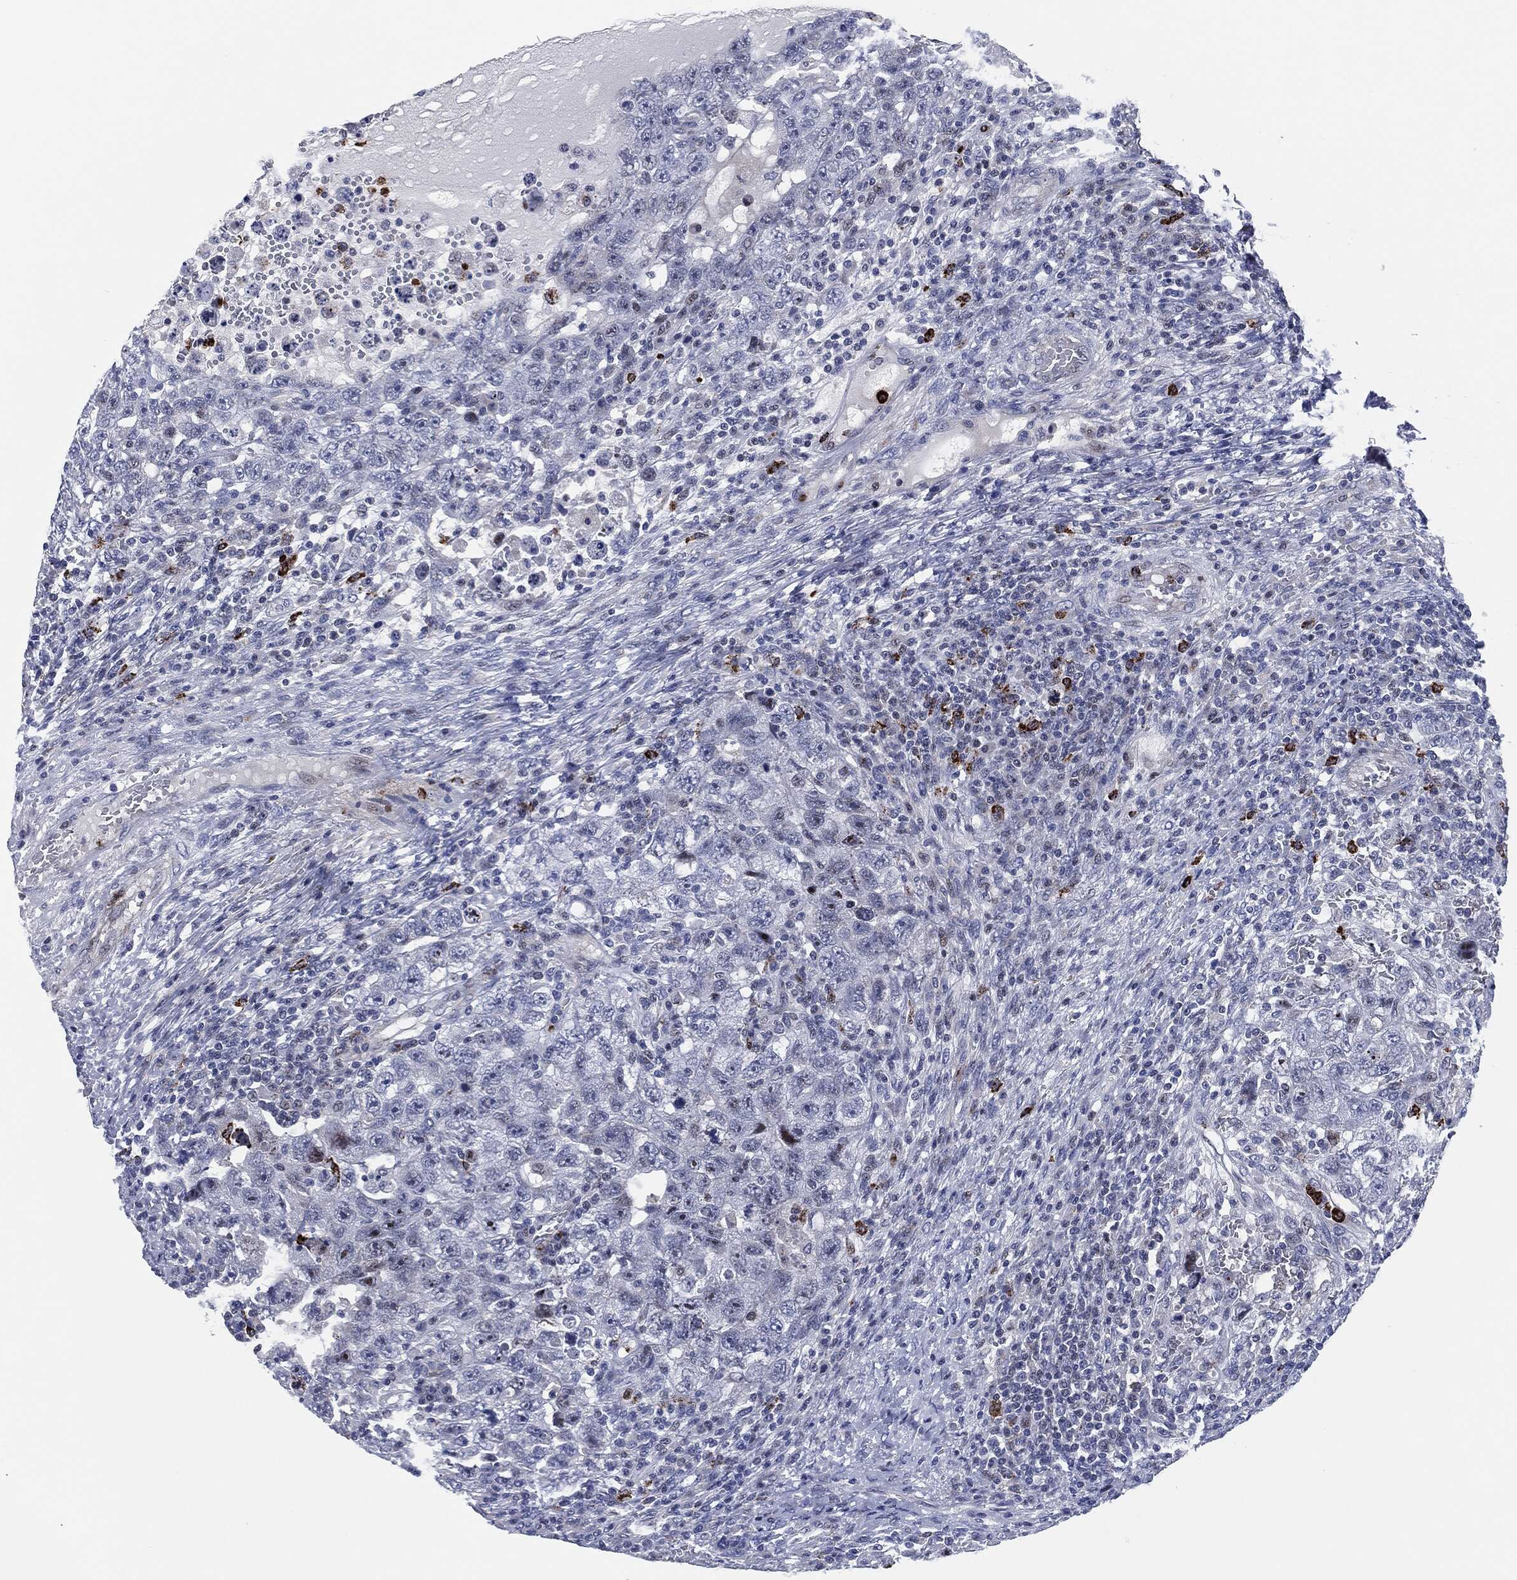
{"staining": {"intensity": "moderate", "quantity": "<25%", "location": "nuclear"}, "tissue": "testis cancer", "cell_type": "Tumor cells", "image_type": "cancer", "snomed": [{"axis": "morphology", "description": "Carcinoma, Embryonal, NOS"}, {"axis": "topography", "description": "Testis"}], "caption": "Protein expression analysis of embryonal carcinoma (testis) reveals moderate nuclear staining in approximately <25% of tumor cells.", "gene": "MPO", "patient": {"sex": "male", "age": 26}}